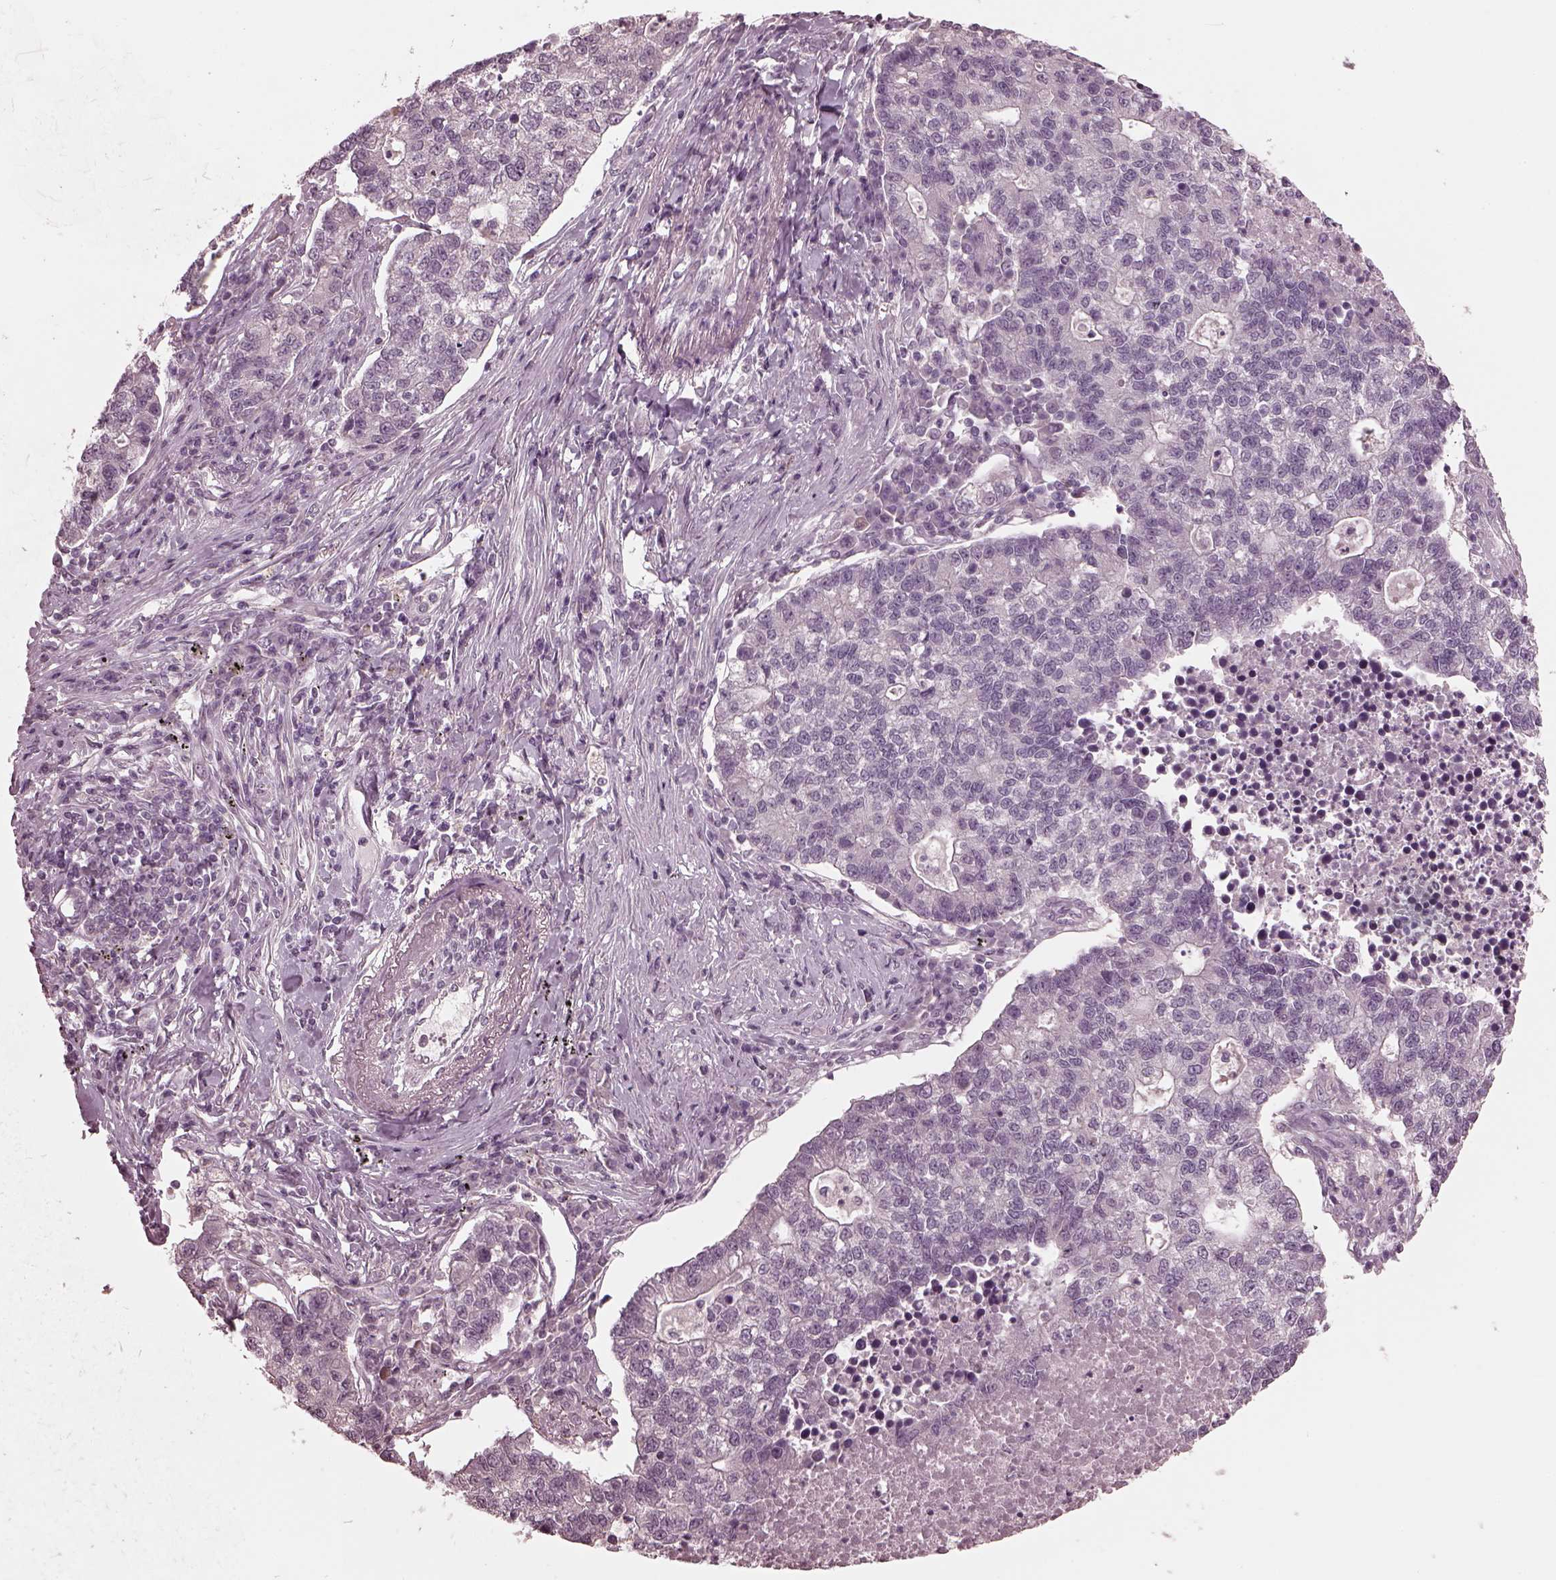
{"staining": {"intensity": "negative", "quantity": "none", "location": "none"}, "tissue": "lung cancer", "cell_type": "Tumor cells", "image_type": "cancer", "snomed": [{"axis": "morphology", "description": "Adenocarcinoma, NOS"}, {"axis": "topography", "description": "Lung"}], "caption": "This is an immunohistochemistry micrograph of human lung cancer. There is no expression in tumor cells.", "gene": "RCVRN", "patient": {"sex": "male", "age": 57}}